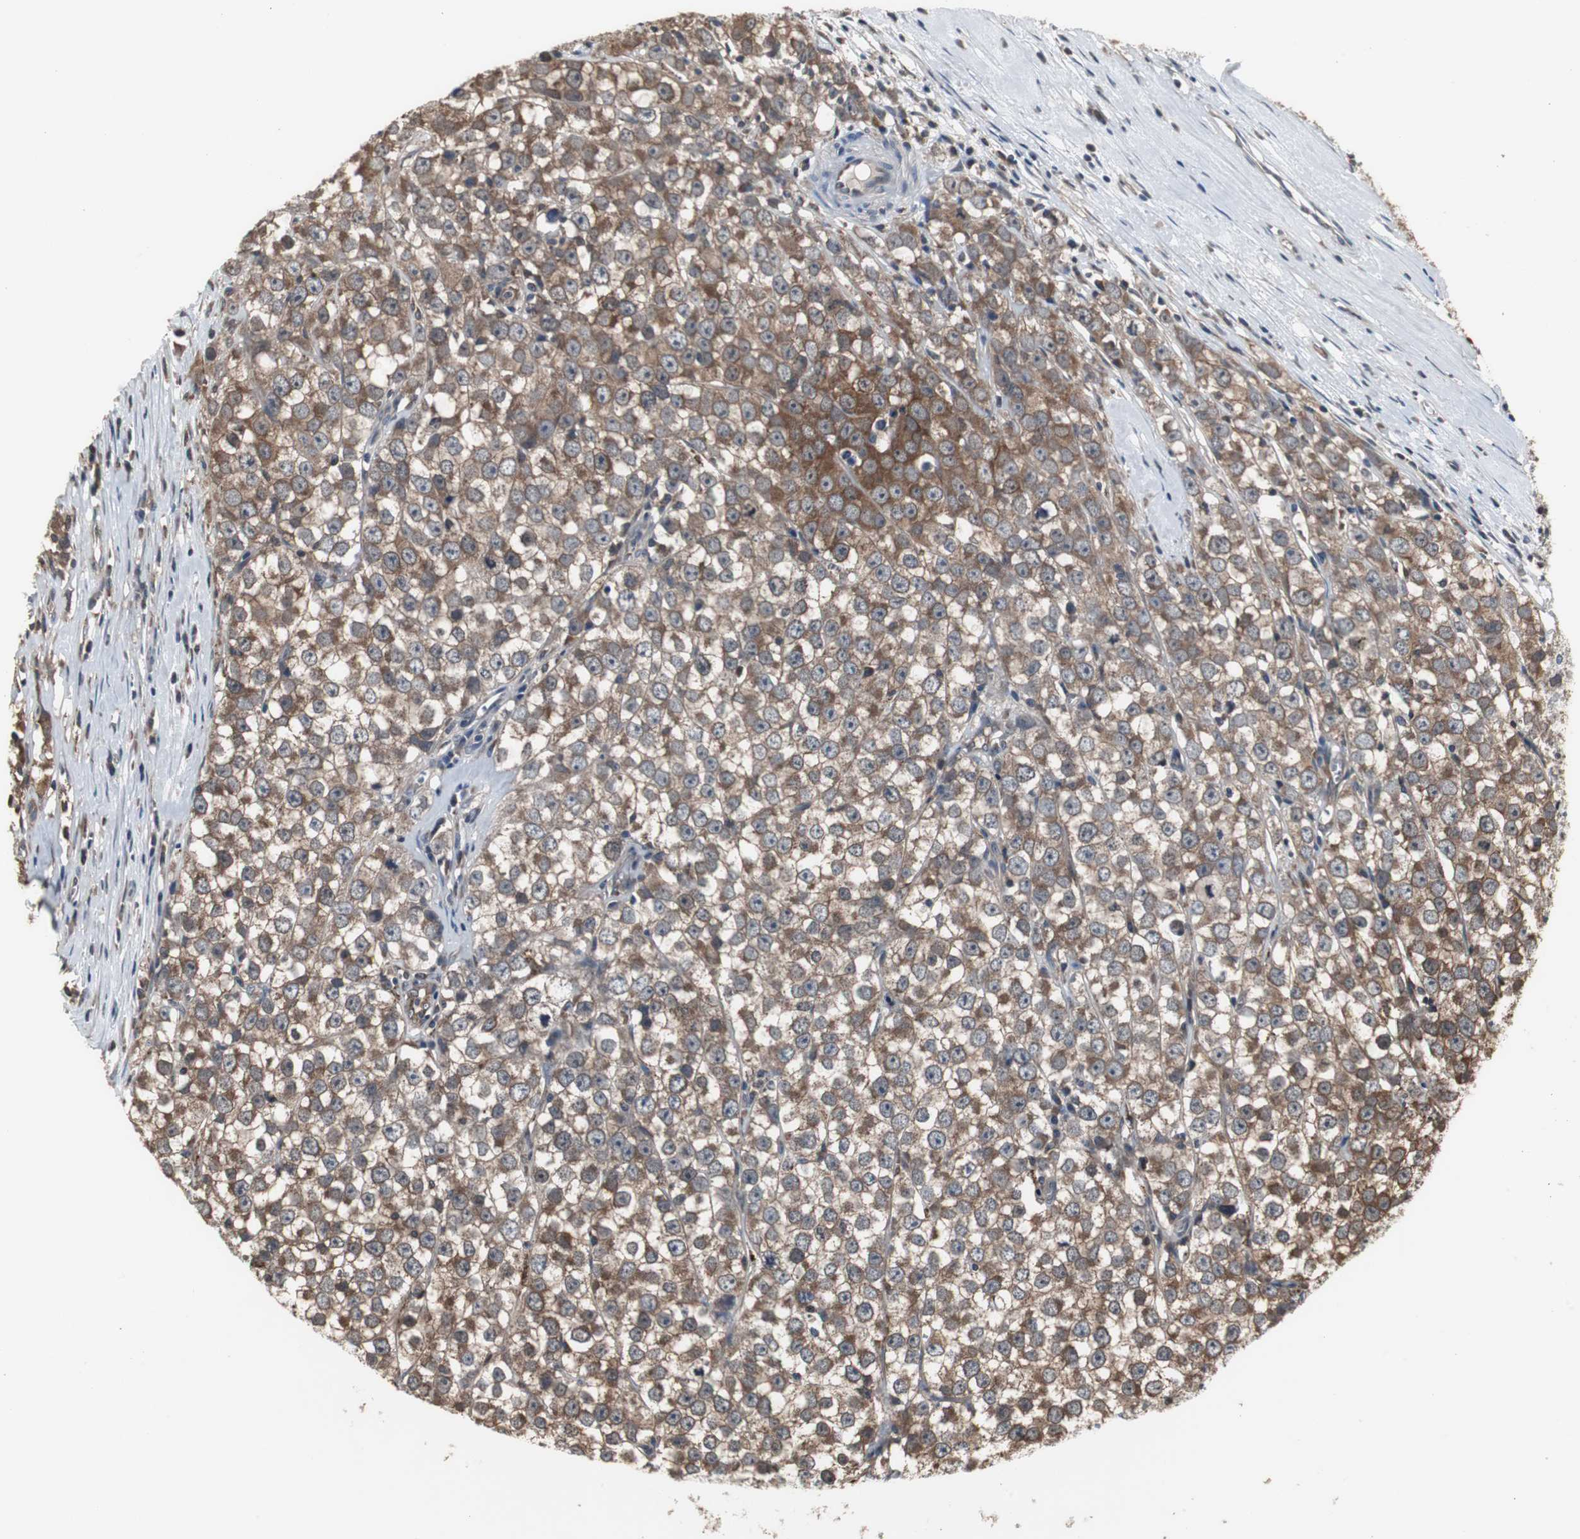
{"staining": {"intensity": "strong", "quantity": ">75%", "location": "cytoplasmic/membranous"}, "tissue": "testis cancer", "cell_type": "Tumor cells", "image_type": "cancer", "snomed": [{"axis": "morphology", "description": "Seminoma, NOS"}, {"axis": "morphology", "description": "Carcinoma, Embryonal, NOS"}, {"axis": "topography", "description": "Testis"}], "caption": "Immunohistochemical staining of human testis cancer reveals strong cytoplasmic/membranous protein staining in about >75% of tumor cells. Ihc stains the protein of interest in brown and the nuclei are stained blue.", "gene": "ZSCAN22", "patient": {"sex": "male", "age": 52}}